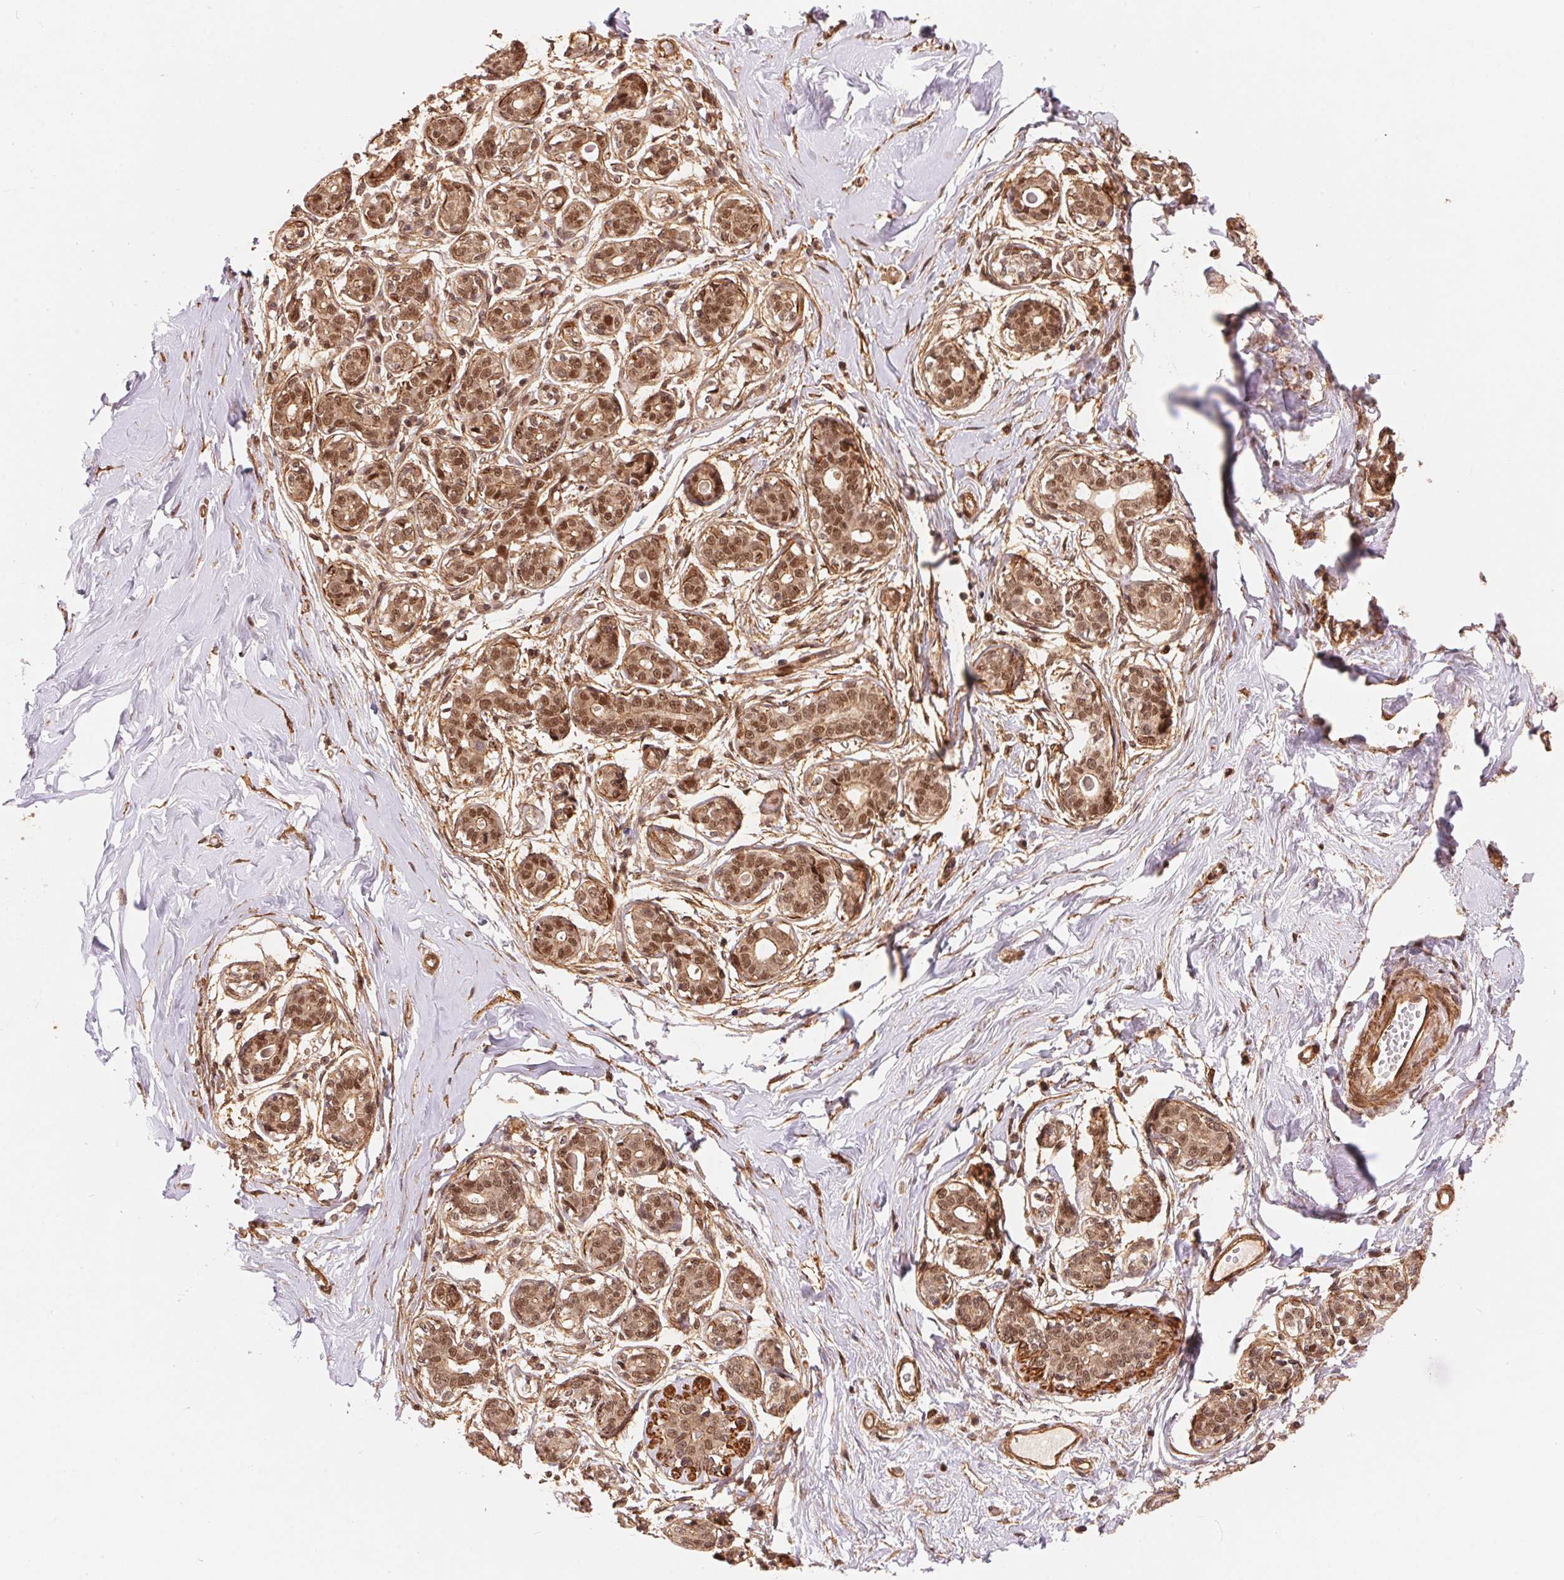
{"staining": {"intensity": "moderate", "quantity": "25%-75%", "location": "nuclear"}, "tissue": "breast", "cell_type": "Adipocytes", "image_type": "normal", "snomed": [{"axis": "morphology", "description": "Normal tissue, NOS"}, {"axis": "topography", "description": "Skin"}, {"axis": "topography", "description": "Breast"}], "caption": "Immunohistochemistry image of benign breast stained for a protein (brown), which shows medium levels of moderate nuclear positivity in about 25%-75% of adipocytes.", "gene": "TNIP2", "patient": {"sex": "female", "age": 43}}